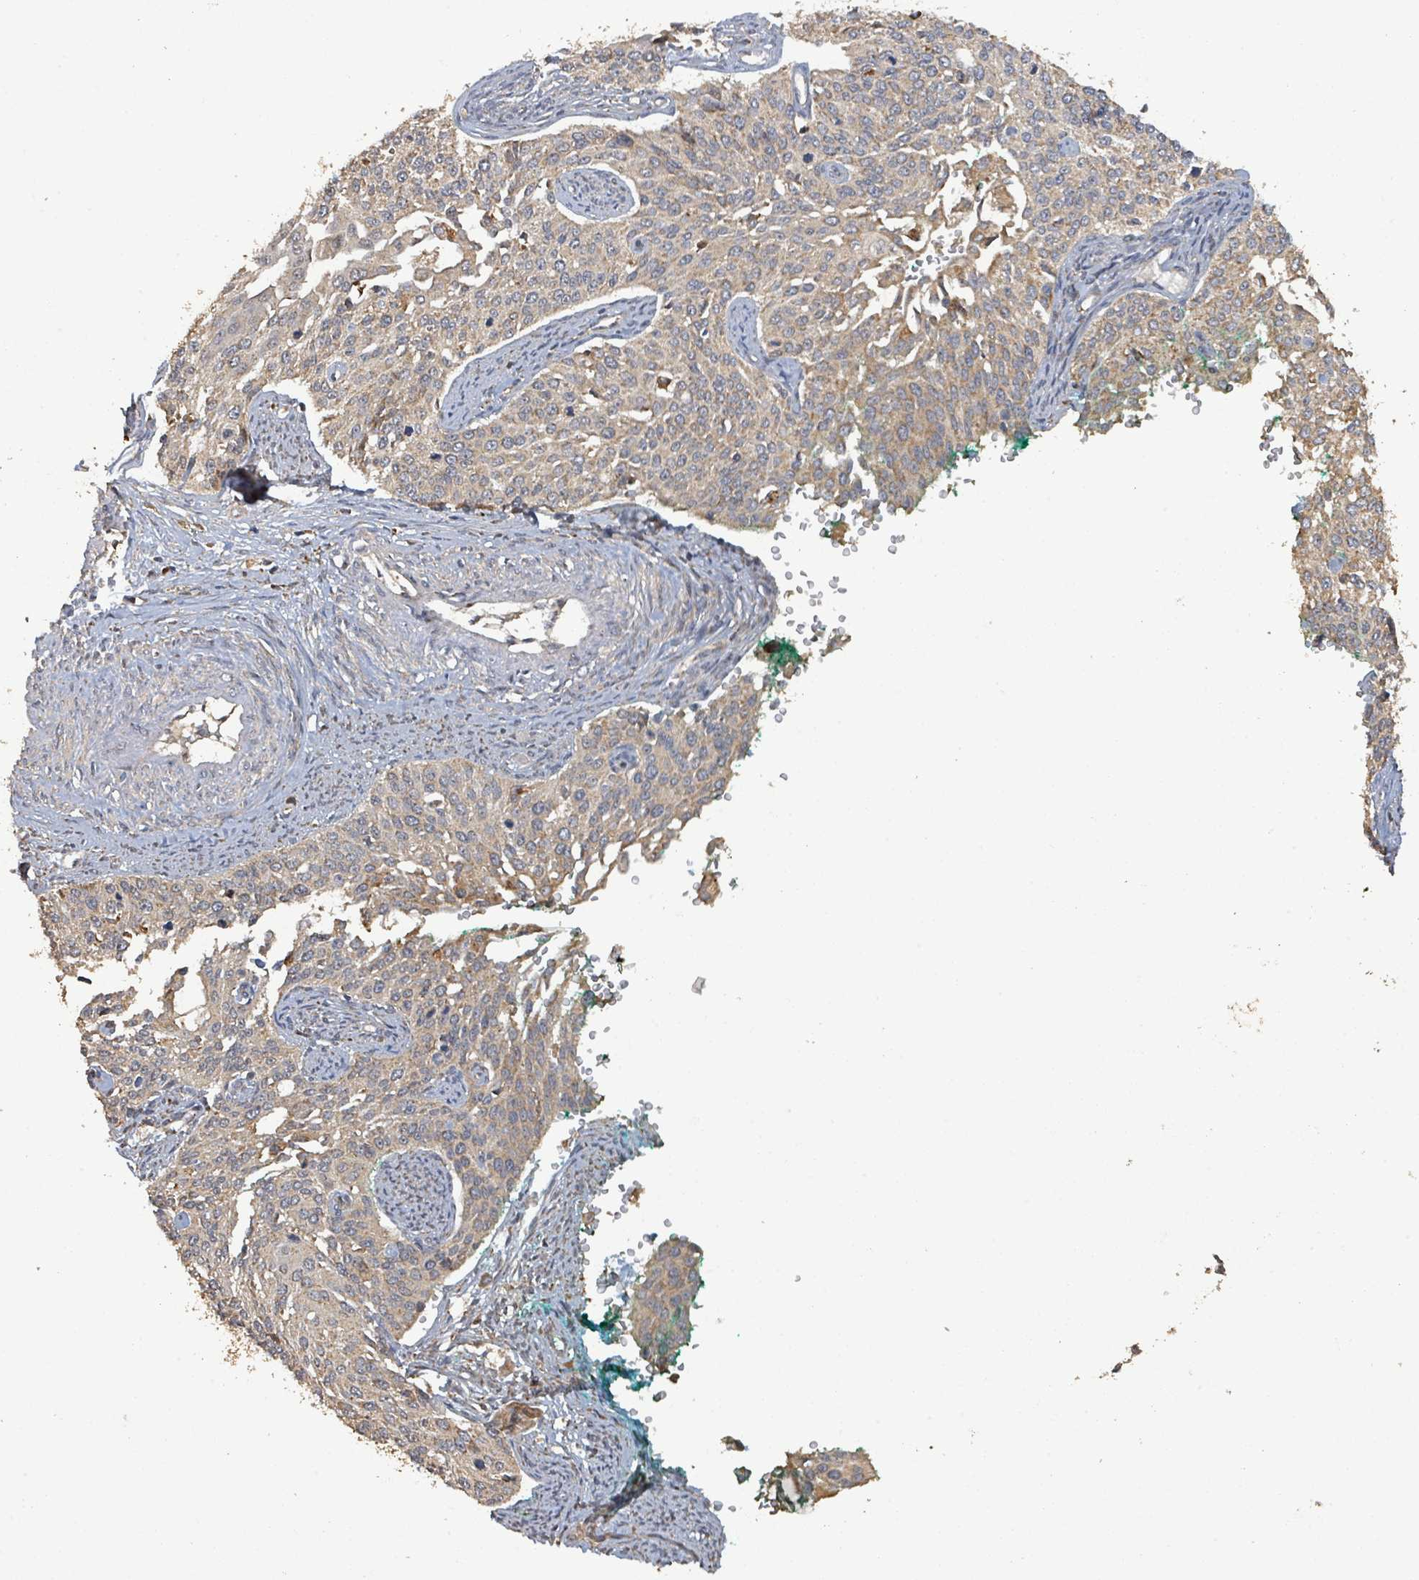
{"staining": {"intensity": "moderate", "quantity": "<25%", "location": "cytoplasmic/membranous"}, "tissue": "cervical cancer", "cell_type": "Tumor cells", "image_type": "cancer", "snomed": [{"axis": "morphology", "description": "Squamous cell carcinoma, NOS"}, {"axis": "topography", "description": "Cervix"}], "caption": "A low amount of moderate cytoplasmic/membranous staining is identified in about <25% of tumor cells in cervical cancer tissue.", "gene": "STARD4", "patient": {"sex": "female", "age": 44}}